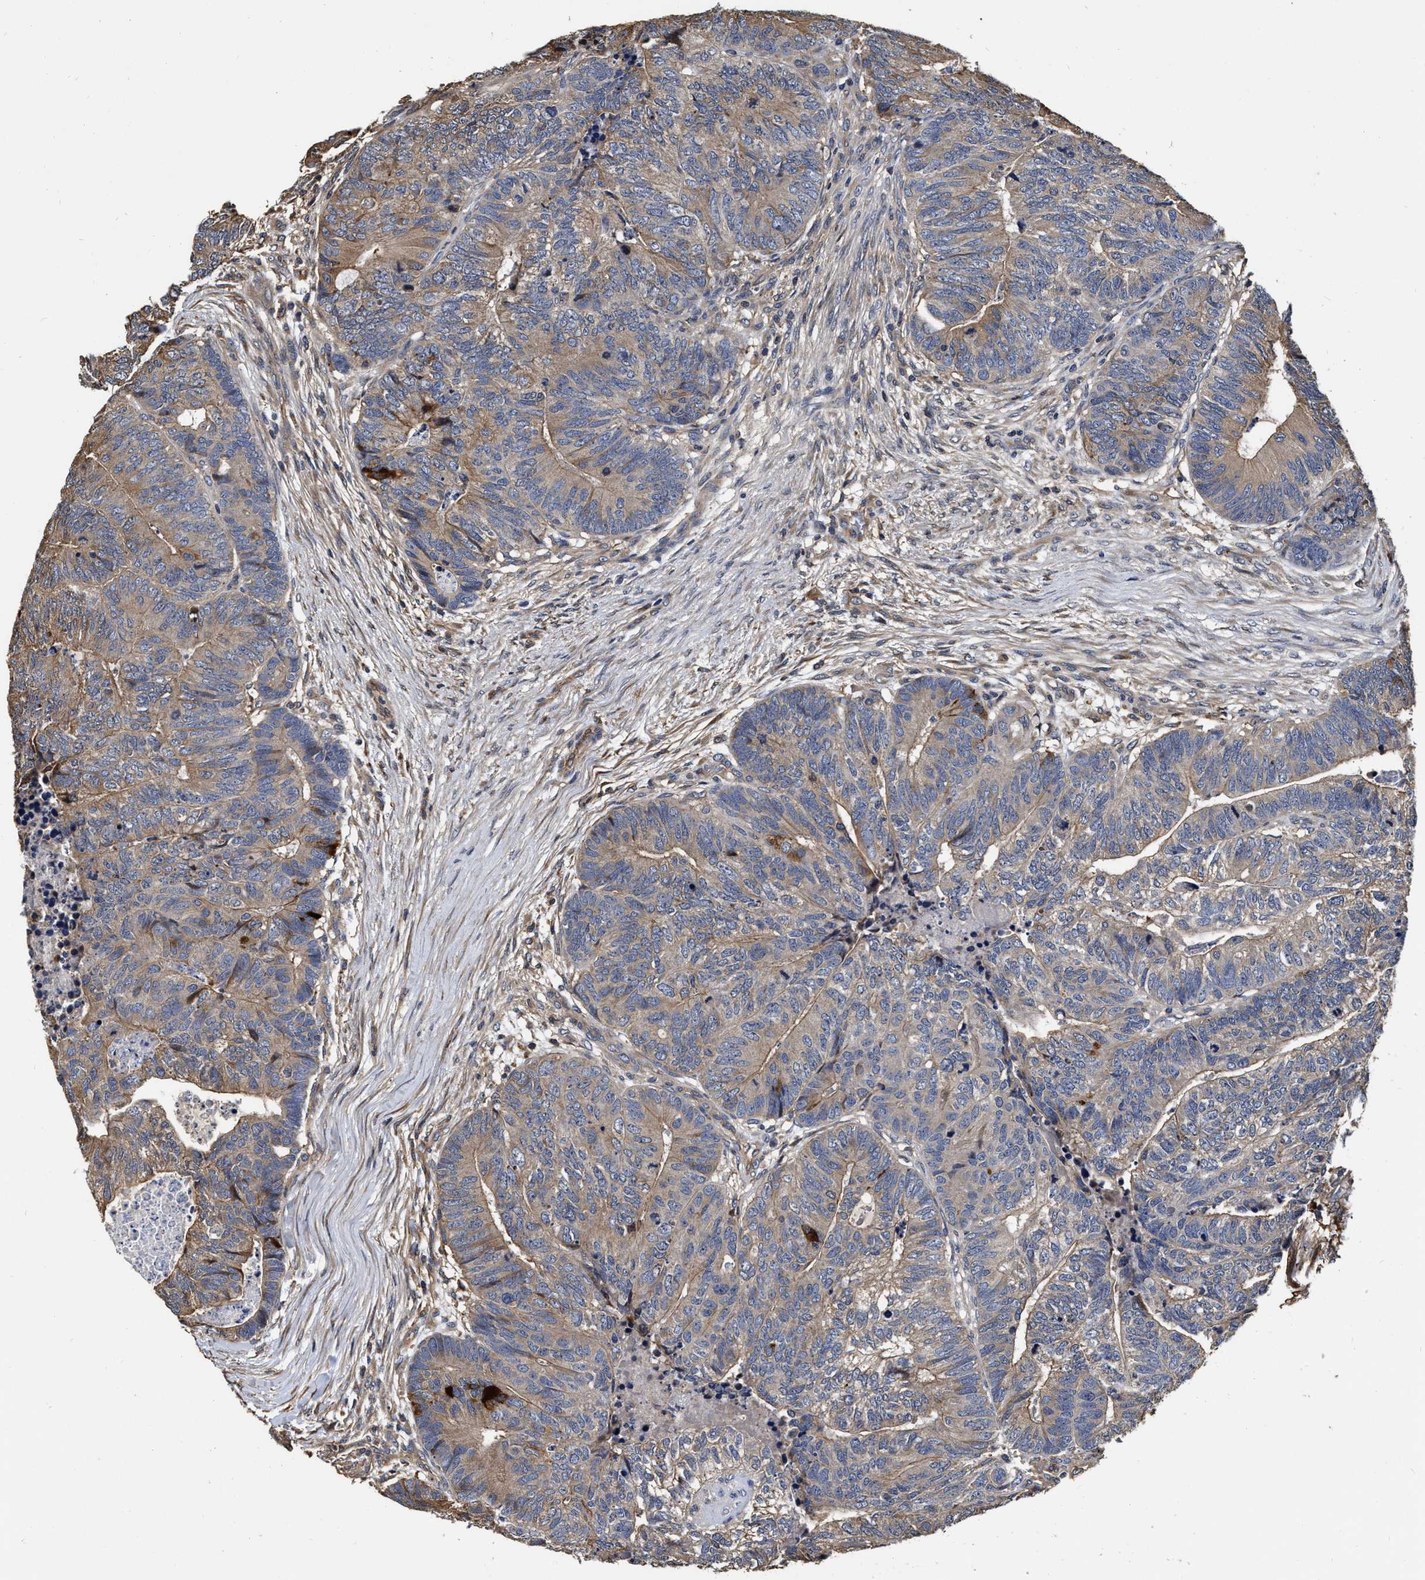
{"staining": {"intensity": "weak", "quantity": ">75%", "location": "cytoplasmic/membranous"}, "tissue": "colorectal cancer", "cell_type": "Tumor cells", "image_type": "cancer", "snomed": [{"axis": "morphology", "description": "Adenocarcinoma, NOS"}, {"axis": "topography", "description": "Colon"}], "caption": "This image exhibits immunohistochemistry (IHC) staining of human colorectal cancer, with low weak cytoplasmic/membranous positivity in about >75% of tumor cells.", "gene": "ABCG8", "patient": {"sex": "female", "age": 67}}